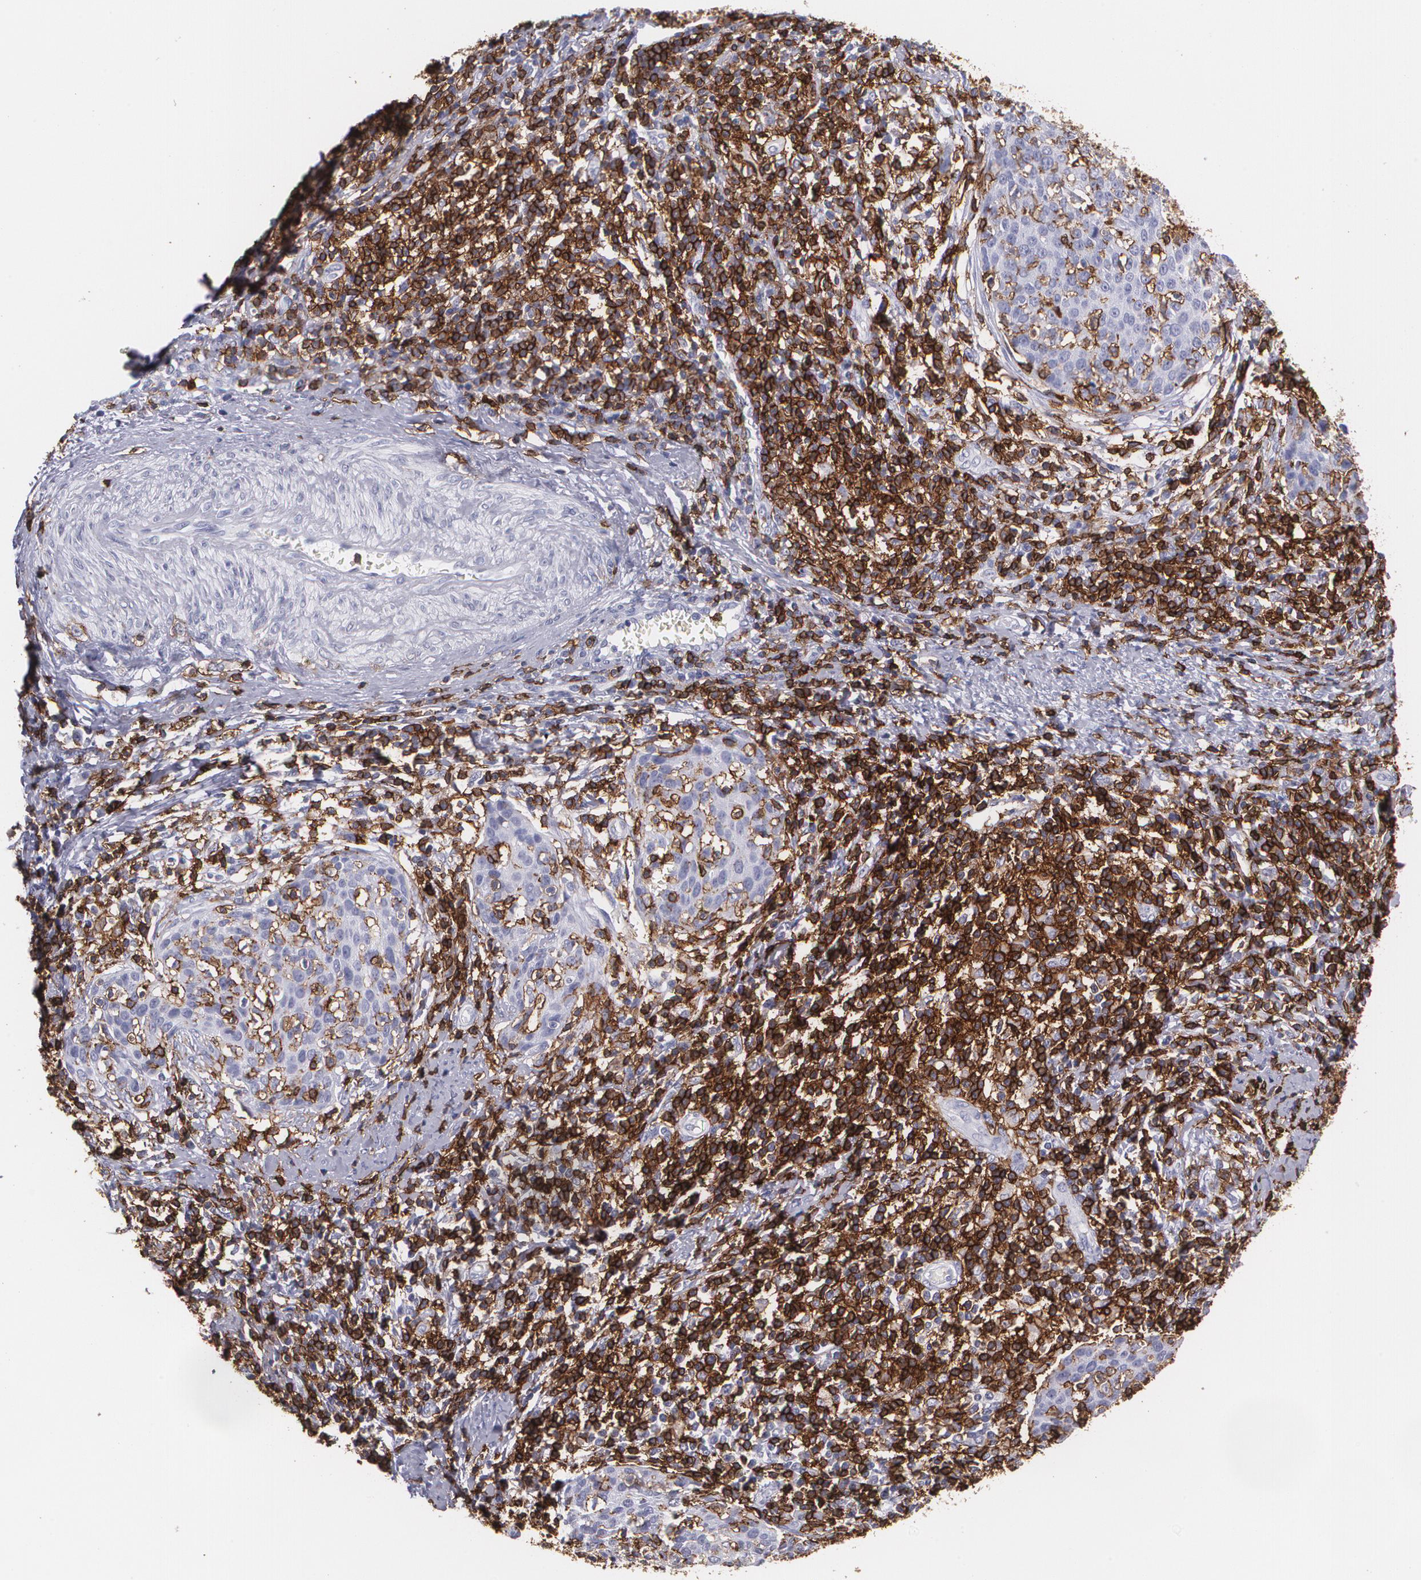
{"staining": {"intensity": "negative", "quantity": "none", "location": "none"}, "tissue": "cervical cancer", "cell_type": "Tumor cells", "image_type": "cancer", "snomed": [{"axis": "morphology", "description": "Squamous cell carcinoma, NOS"}, {"axis": "topography", "description": "Cervix"}], "caption": "Squamous cell carcinoma (cervical) stained for a protein using immunohistochemistry (IHC) reveals no positivity tumor cells.", "gene": "PTPRC", "patient": {"sex": "female", "age": 38}}